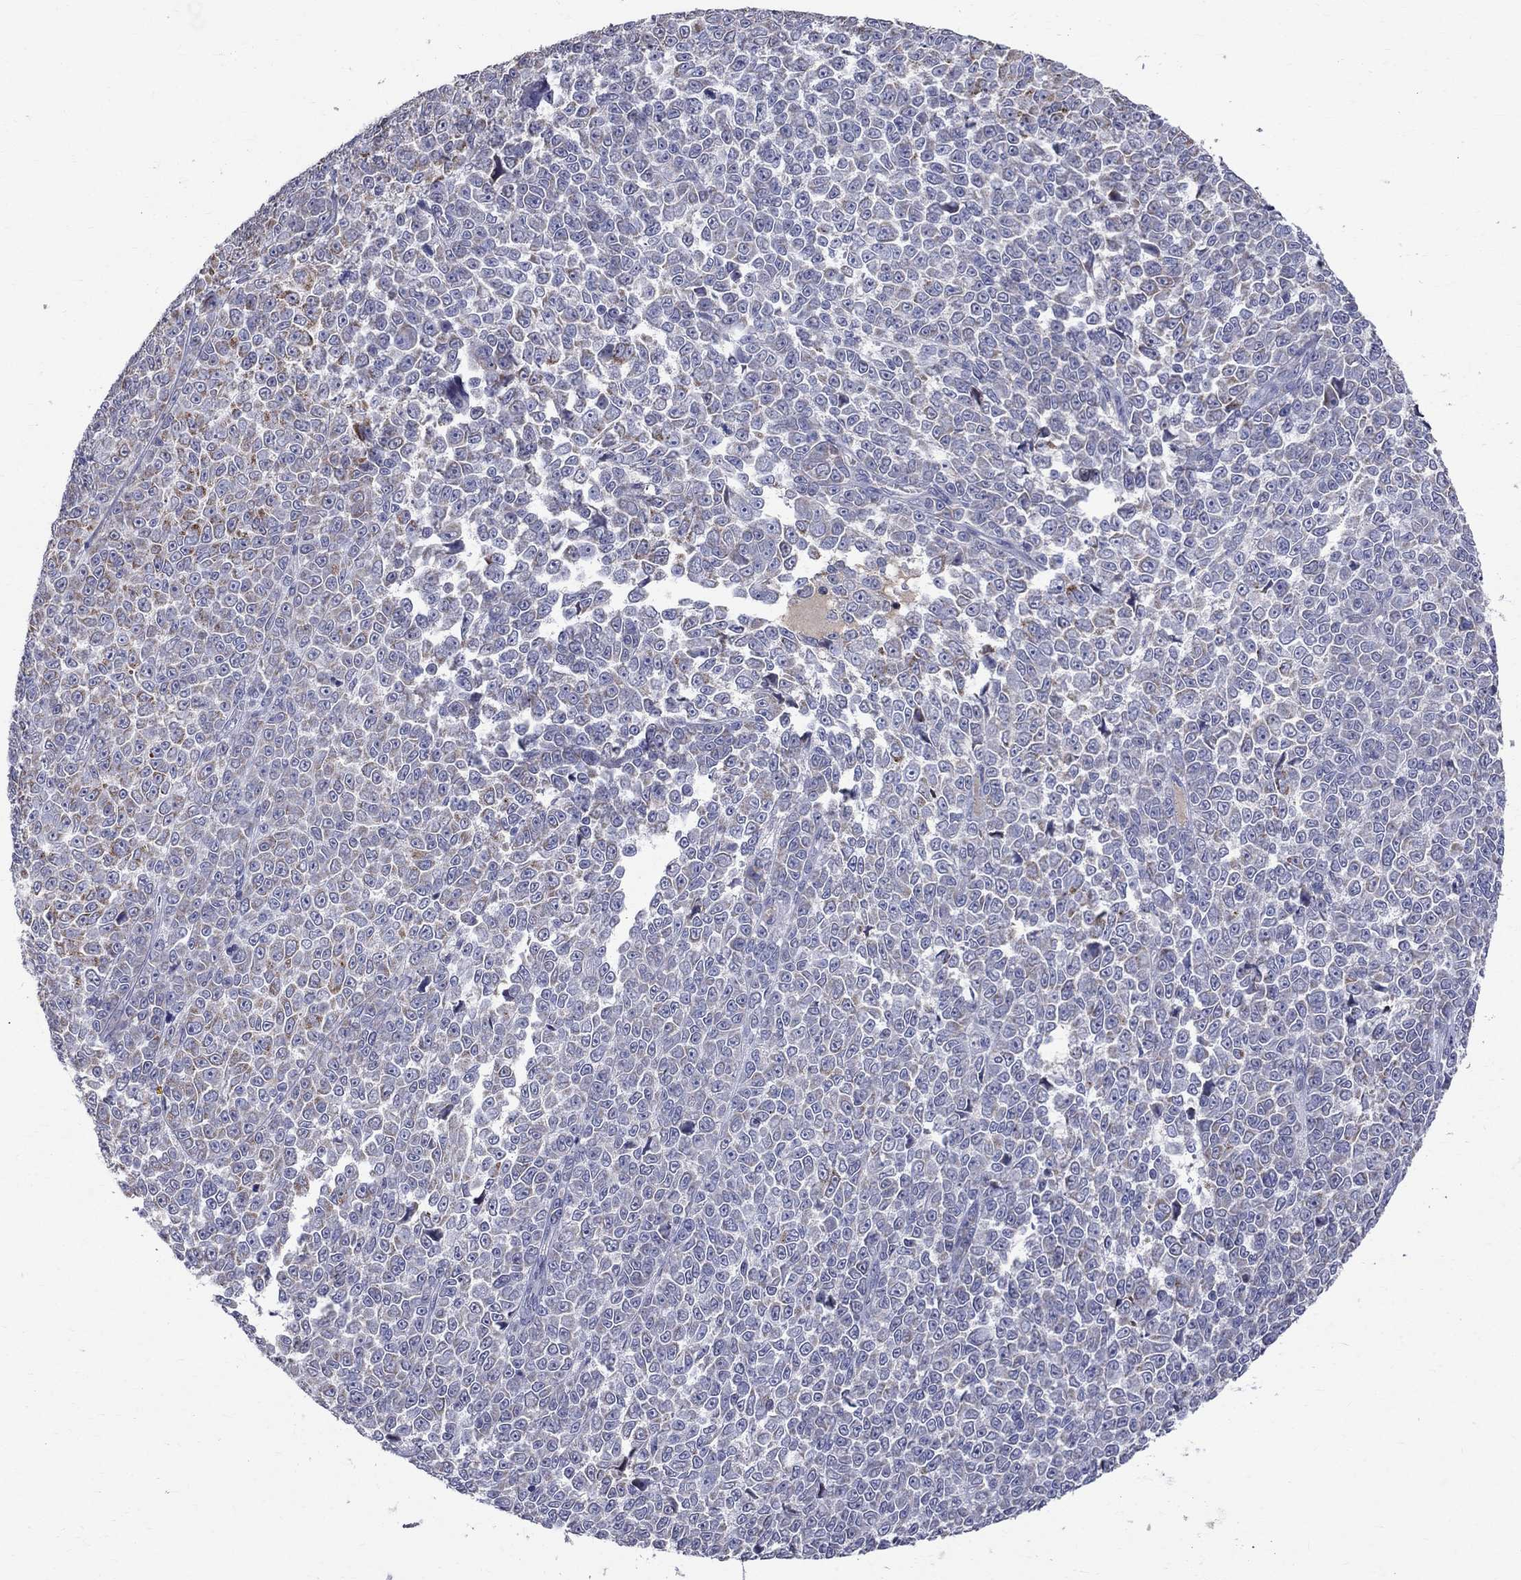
{"staining": {"intensity": "moderate", "quantity": "<25%", "location": "cytoplasmic/membranous"}, "tissue": "melanoma", "cell_type": "Tumor cells", "image_type": "cancer", "snomed": [{"axis": "morphology", "description": "Malignant melanoma, NOS"}, {"axis": "topography", "description": "Skin"}], "caption": "Malignant melanoma was stained to show a protein in brown. There is low levels of moderate cytoplasmic/membranous expression in approximately <25% of tumor cells. (Brightfield microscopy of DAB IHC at high magnification).", "gene": "SLC4A10", "patient": {"sex": "female", "age": 95}}